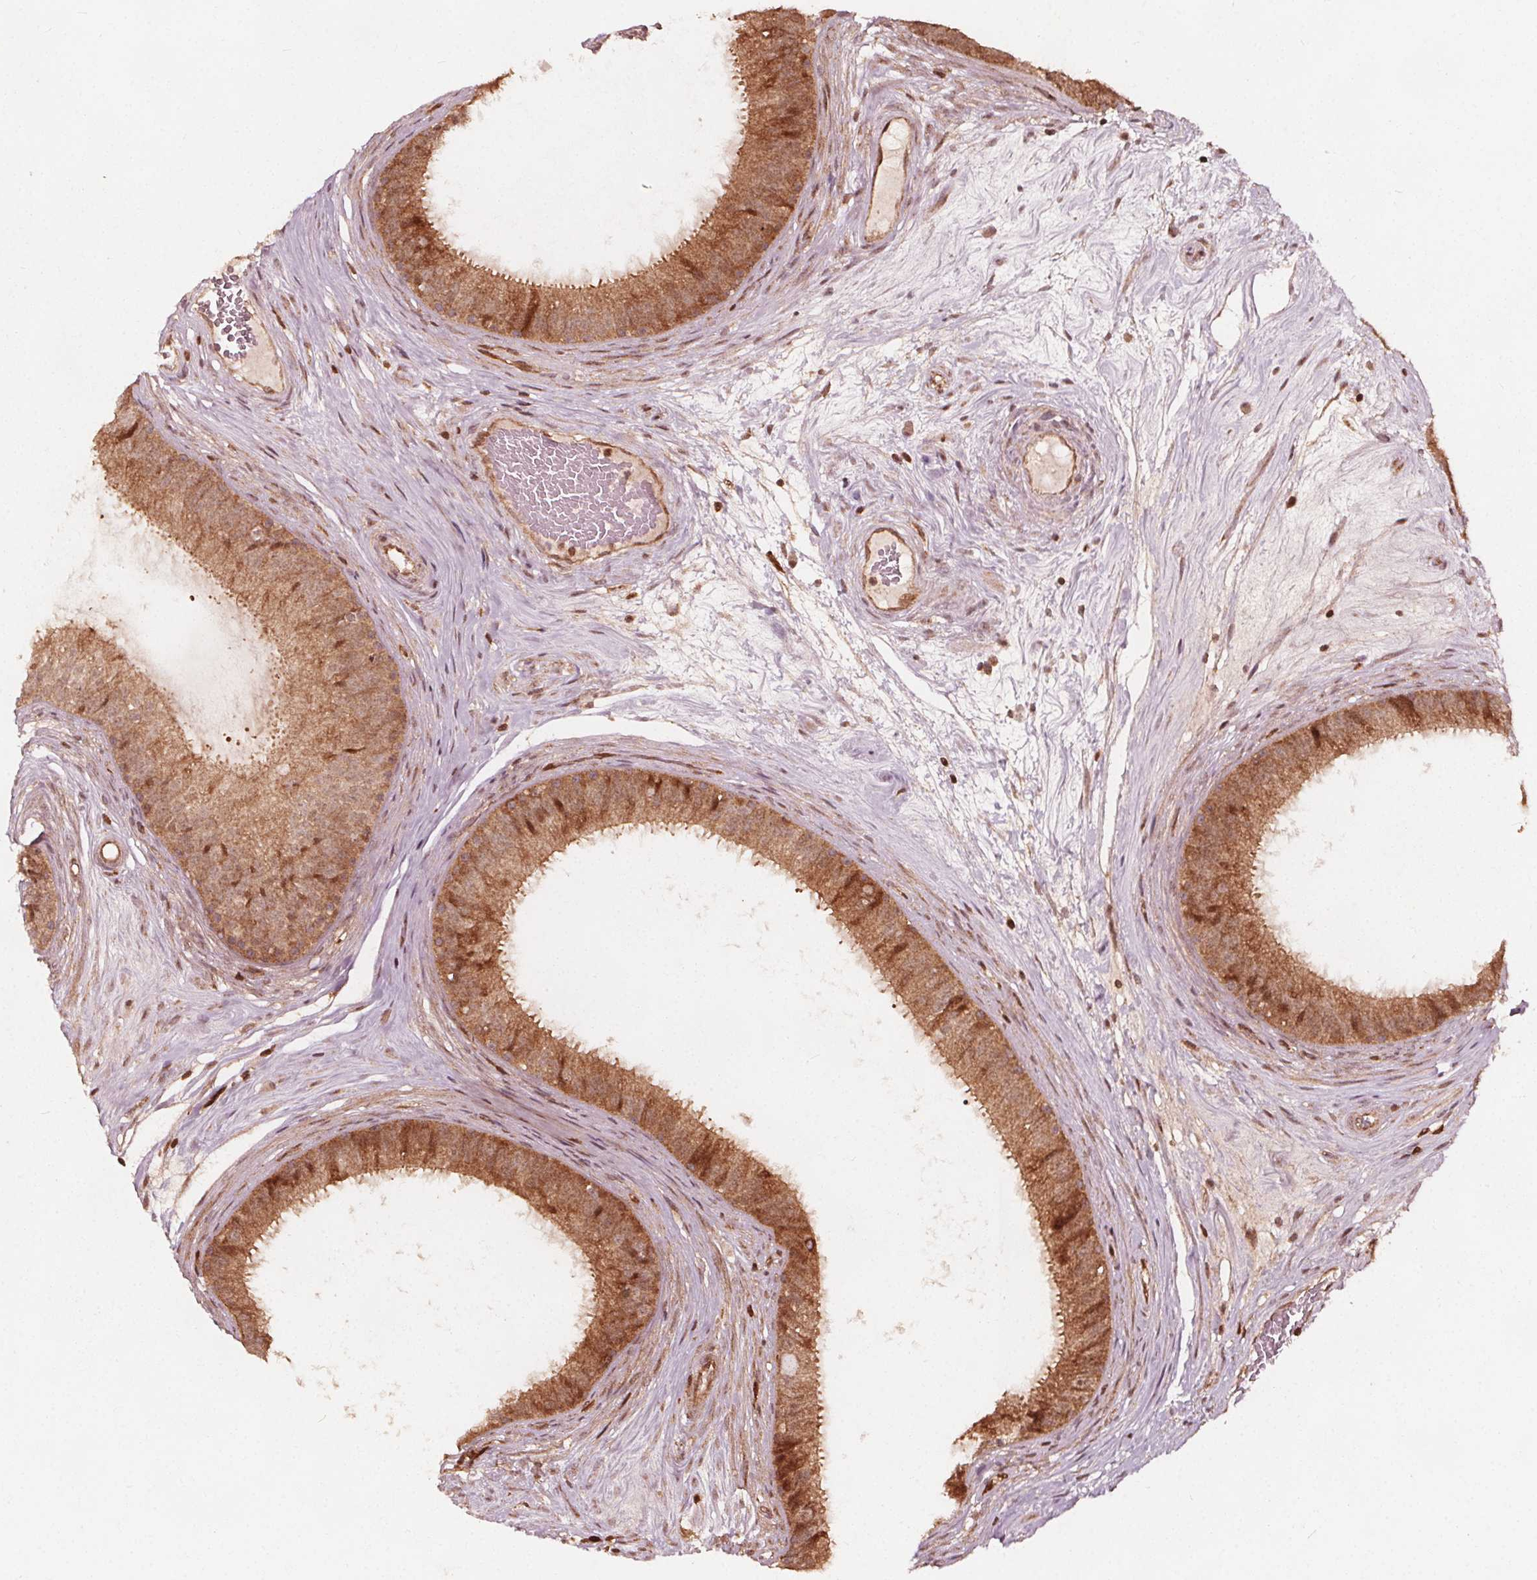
{"staining": {"intensity": "moderate", "quantity": ">75%", "location": "cytoplasmic/membranous"}, "tissue": "epididymis", "cell_type": "Glandular cells", "image_type": "normal", "snomed": [{"axis": "morphology", "description": "Normal tissue, NOS"}, {"axis": "topography", "description": "Epididymis"}], "caption": "The immunohistochemical stain labels moderate cytoplasmic/membranous staining in glandular cells of unremarkable epididymis.", "gene": "AIP", "patient": {"sex": "male", "age": 59}}